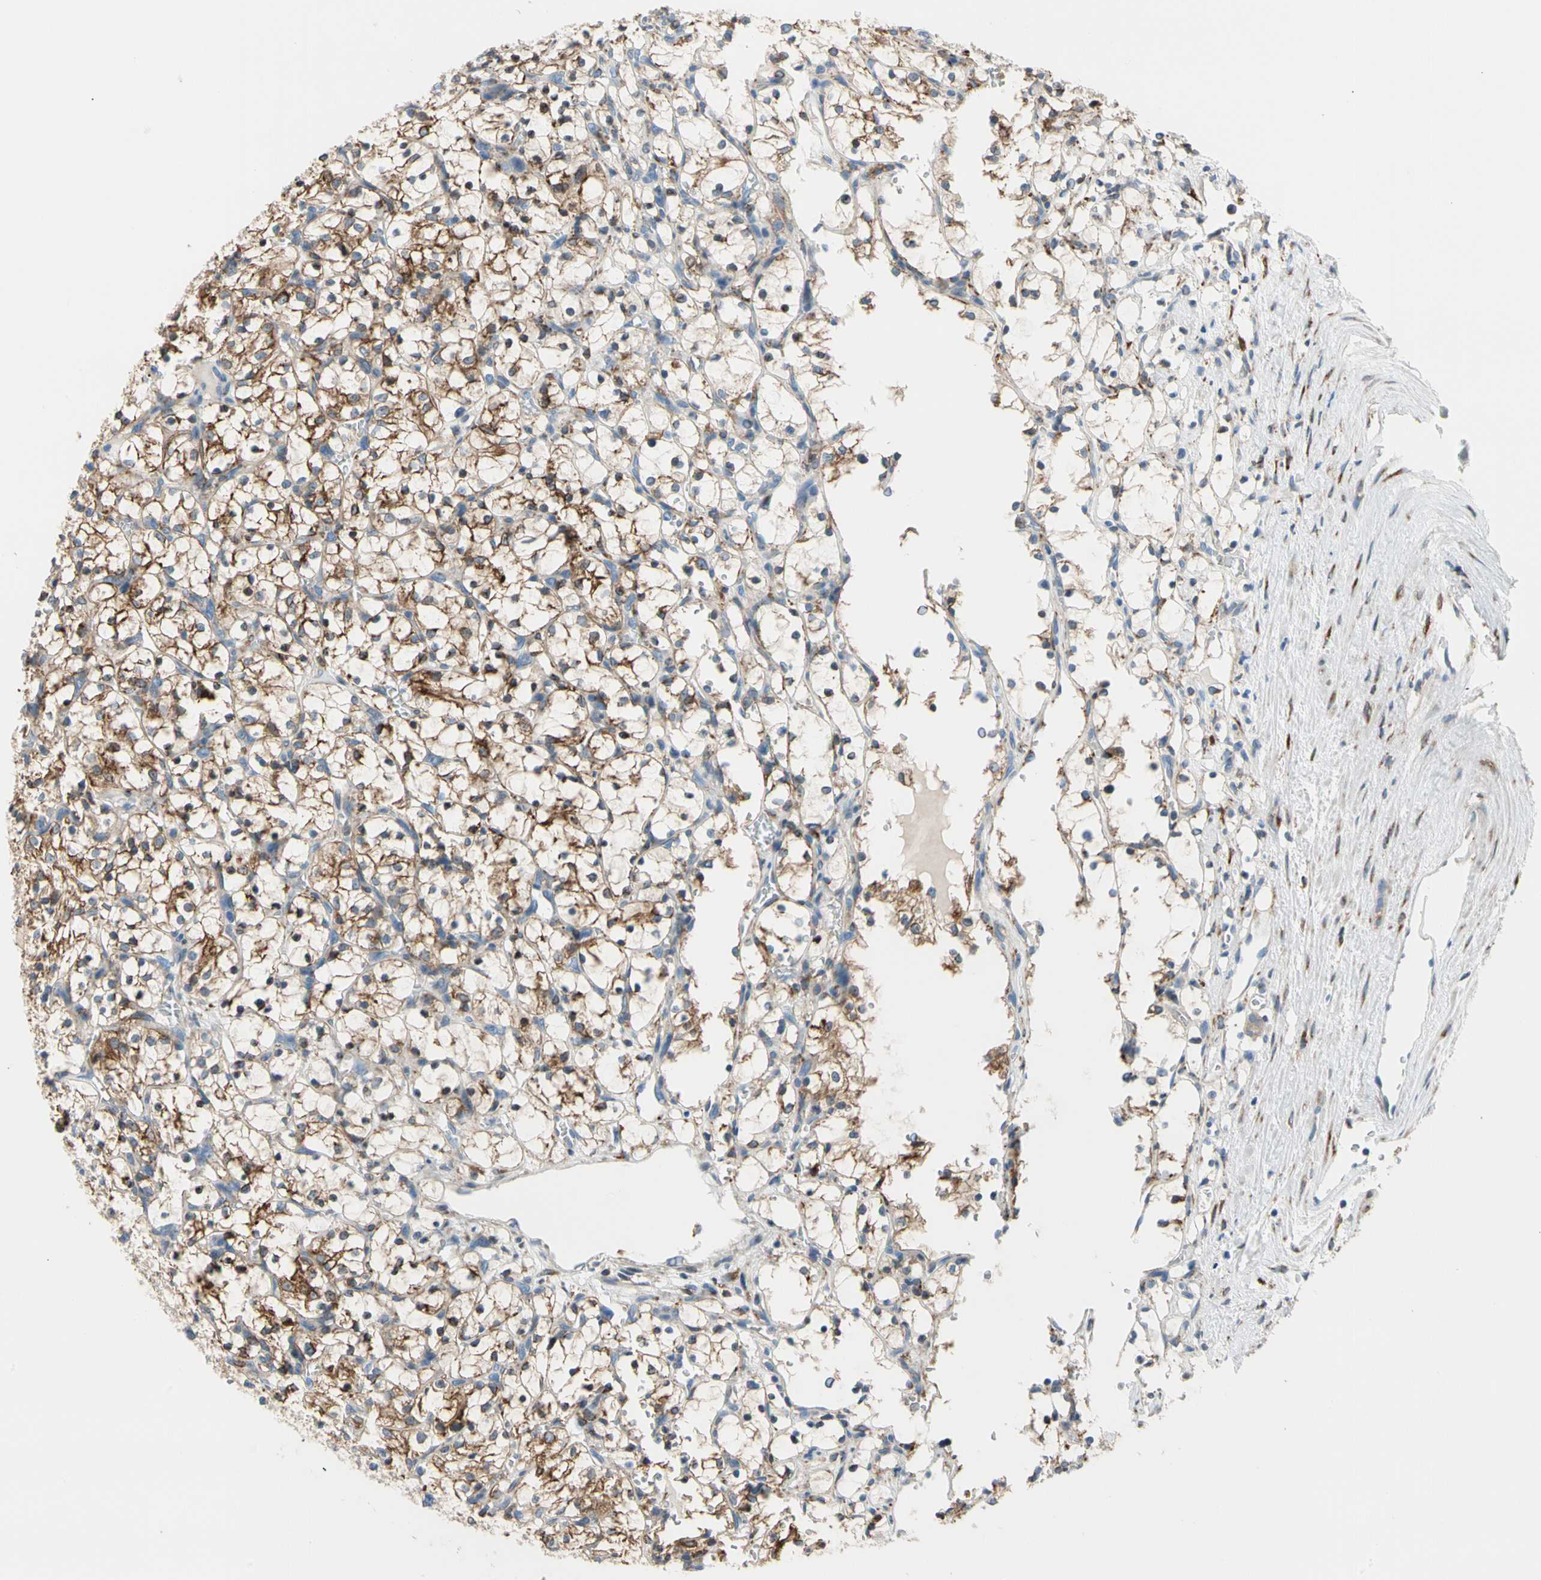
{"staining": {"intensity": "moderate", "quantity": ">75%", "location": "cytoplasmic/membranous"}, "tissue": "renal cancer", "cell_type": "Tumor cells", "image_type": "cancer", "snomed": [{"axis": "morphology", "description": "Adenocarcinoma, NOS"}, {"axis": "topography", "description": "Kidney"}], "caption": "Immunohistochemistry (IHC) (DAB (3,3'-diaminobenzidine)) staining of adenocarcinoma (renal) reveals moderate cytoplasmic/membranous protein positivity in approximately >75% of tumor cells. The protein is stained brown, and the nuclei are stained in blue (DAB IHC with brightfield microscopy, high magnification).", "gene": "LRPAP1", "patient": {"sex": "female", "age": 69}}